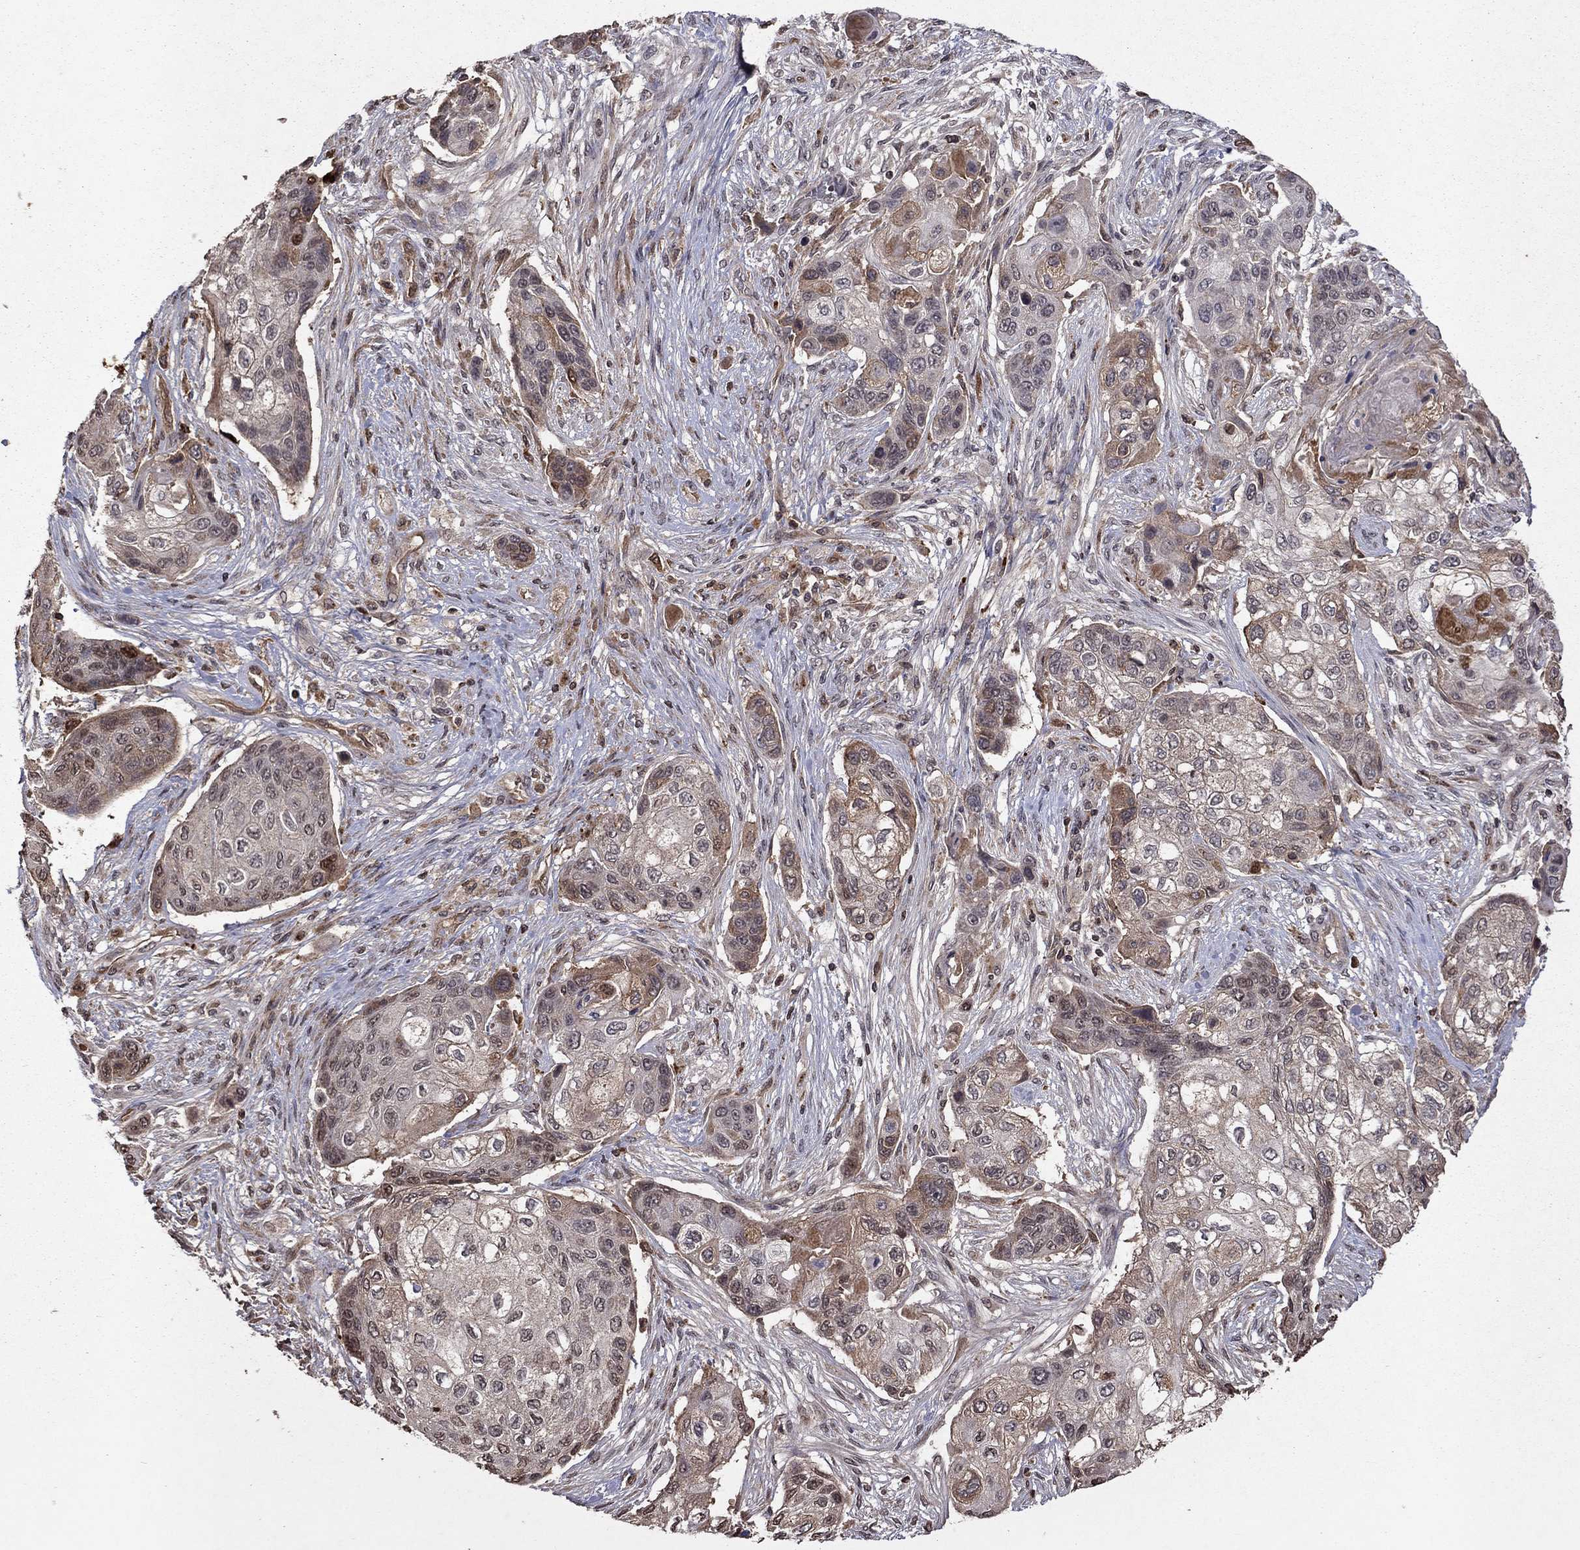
{"staining": {"intensity": "weak", "quantity": "25%-75%", "location": "cytoplasmic/membranous"}, "tissue": "lung cancer", "cell_type": "Tumor cells", "image_type": "cancer", "snomed": [{"axis": "morphology", "description": "Squamous cell carcinoma, NOS"}, {"axis": "topography", "description": "Lung"}], "caption": "There is low levels of weak cytoplasmic/membranous staining in tumor cells of squamous cell carcinoma (lung), as demonstrated by immunohistochemical staining (brown color).", "gene": "NLGN1", "patient": {"sex": "male", "age": 69}}